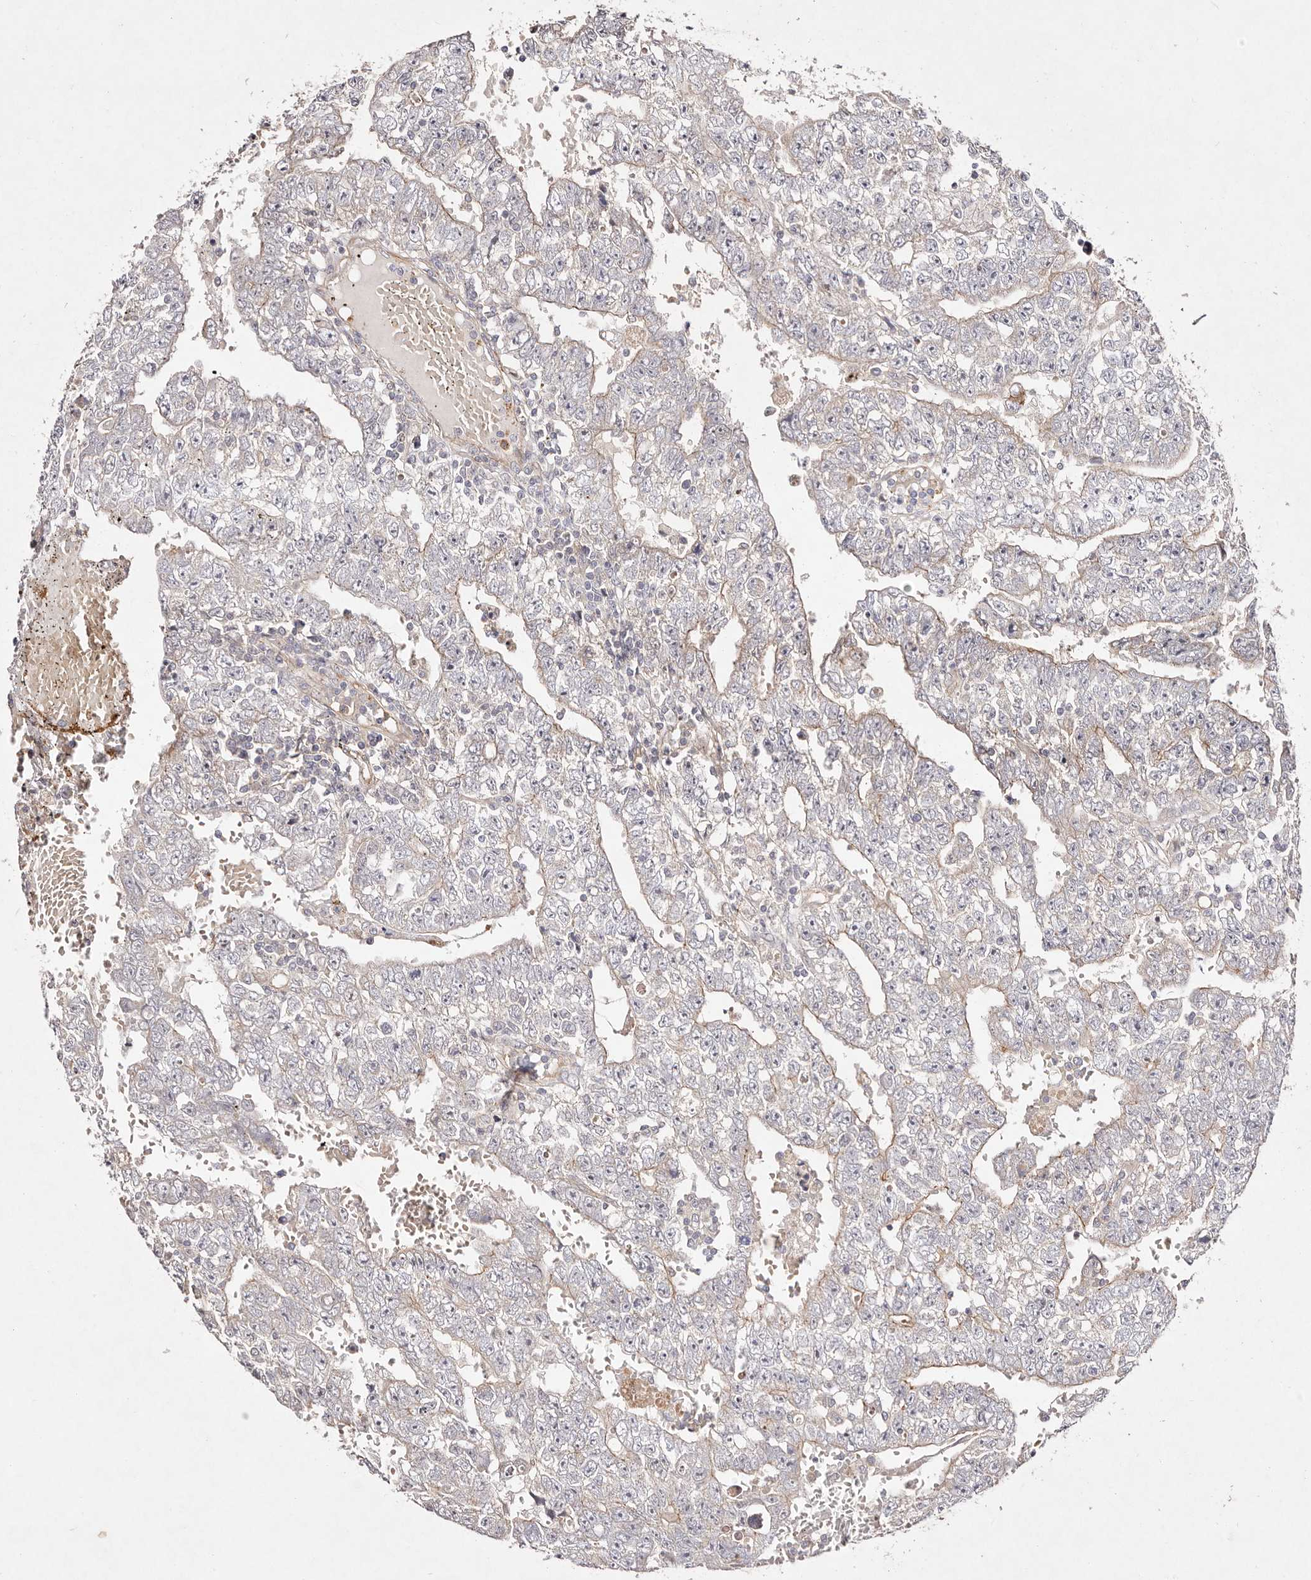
{"staining": {"intensity": "weak", "quantity": "<25%", "location": "cytoplasmic/membranous"}, "tissue": "testis cancer", "cell_type": "Tumor cells", "image_type": "cancer", "snomed": [{"axis": "morphology", "description": "Carcinoma, Embryonal, NOS"}, {"axis": "topography", "description": "Testis"}], "caption": "This is a micrograph of immunohistochemistry (IHC) staining of testis cancer, which shows no positivity in tumor cells.", "gene": "MTMR11", "patient": {"sex": "male", "age": 25}}